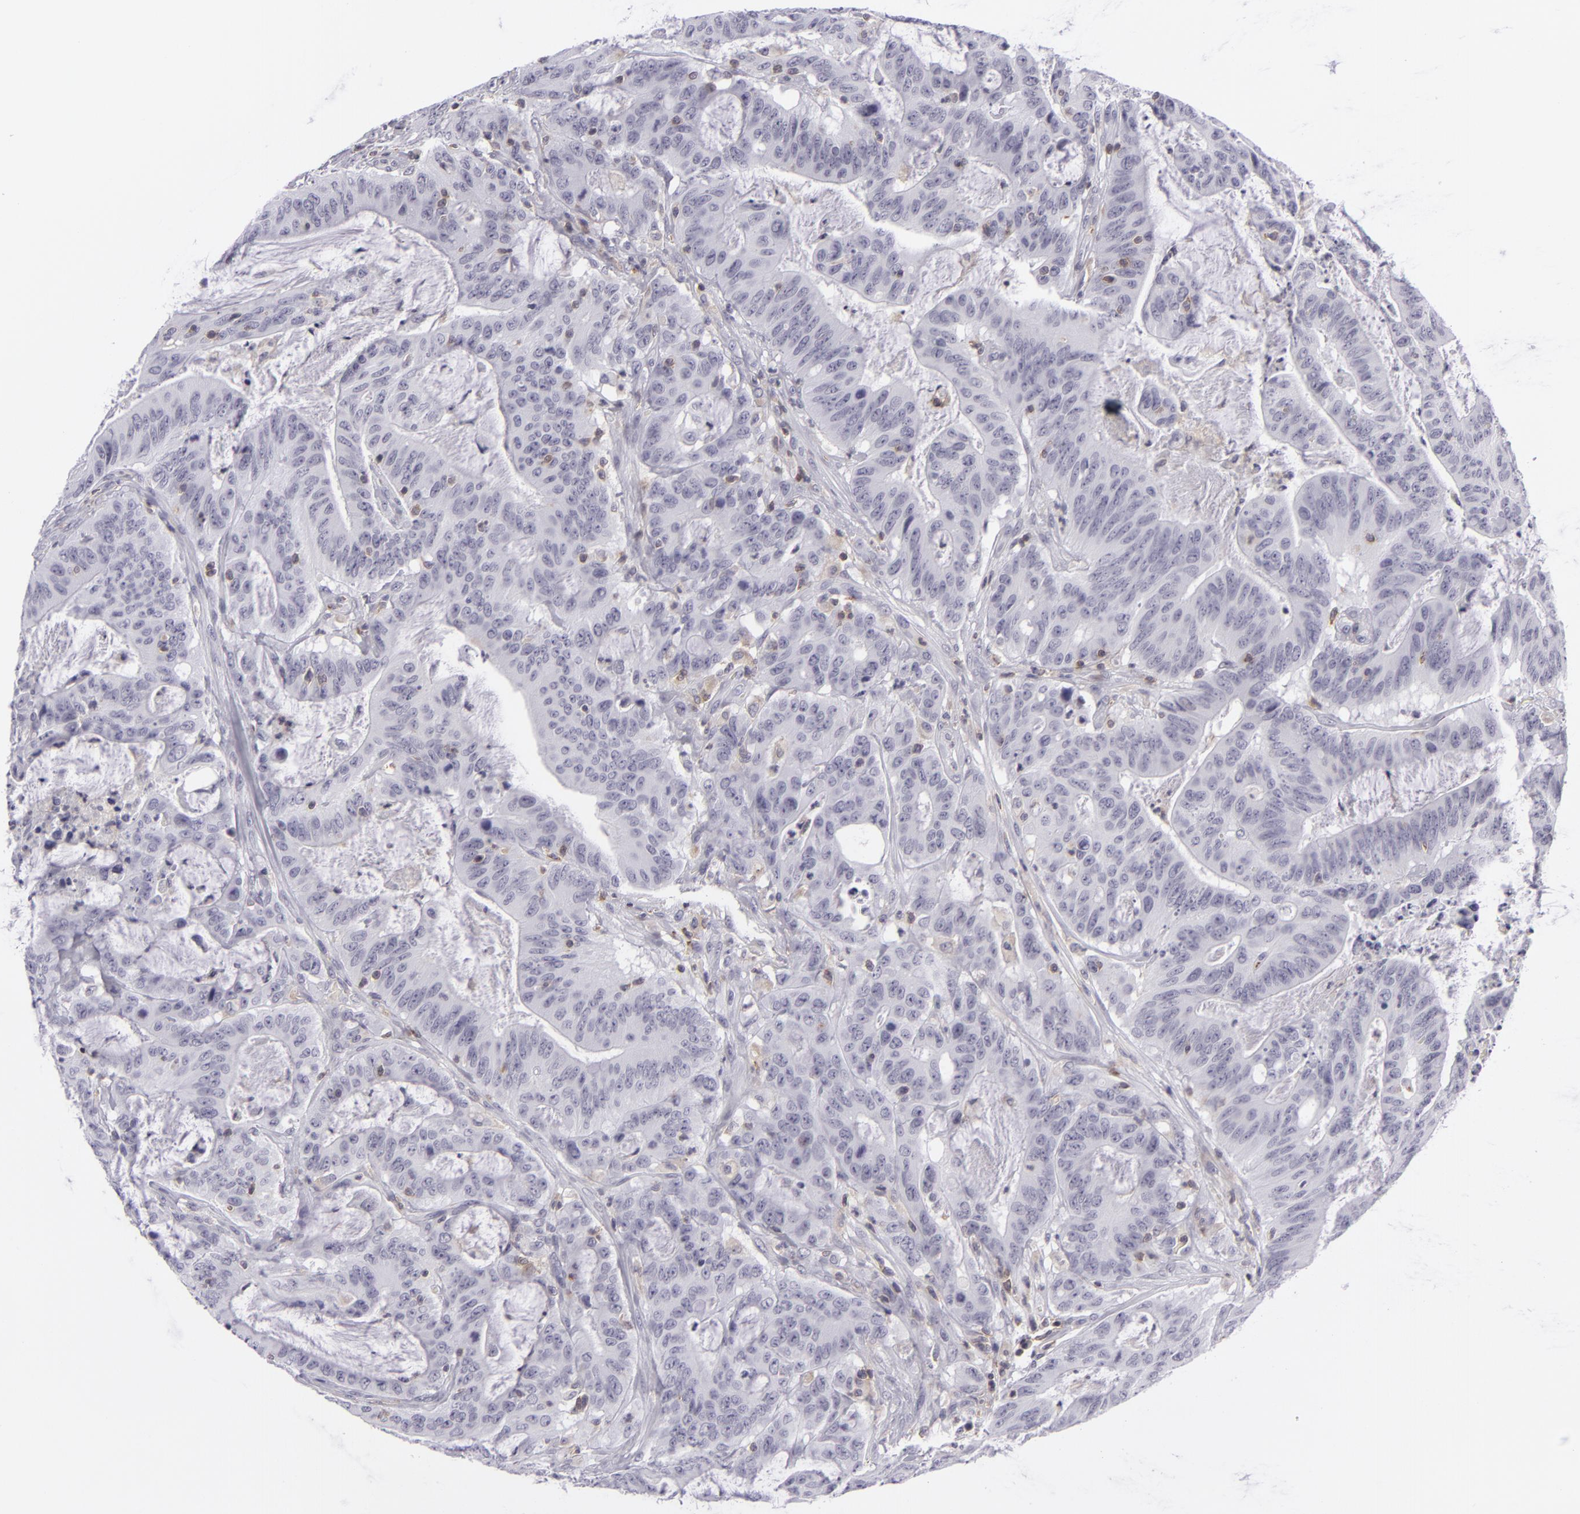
{"staining": {"intensity": "negative", "quantity": "none", "location": "none"}, "tissue": "colorectal cancer", "cell_type": "Tumor cells", "image_type": "cancer", "snomed": [{"axis": "morphology", "description": "Adenocarcinoma, NOS"}, {"axis": "topography", "description": "Colon"}], "caption": "Immunohistochemistry photomicrograph of neoplastic tissue: human colorectal adenocarcinoma stained with DAB (3,3'-diaminobenzidine) demonstrates no significant protein positivity in tumor cells.", "gene": "KCNAB2", "patient": {"sex": "male", "age": 54}}